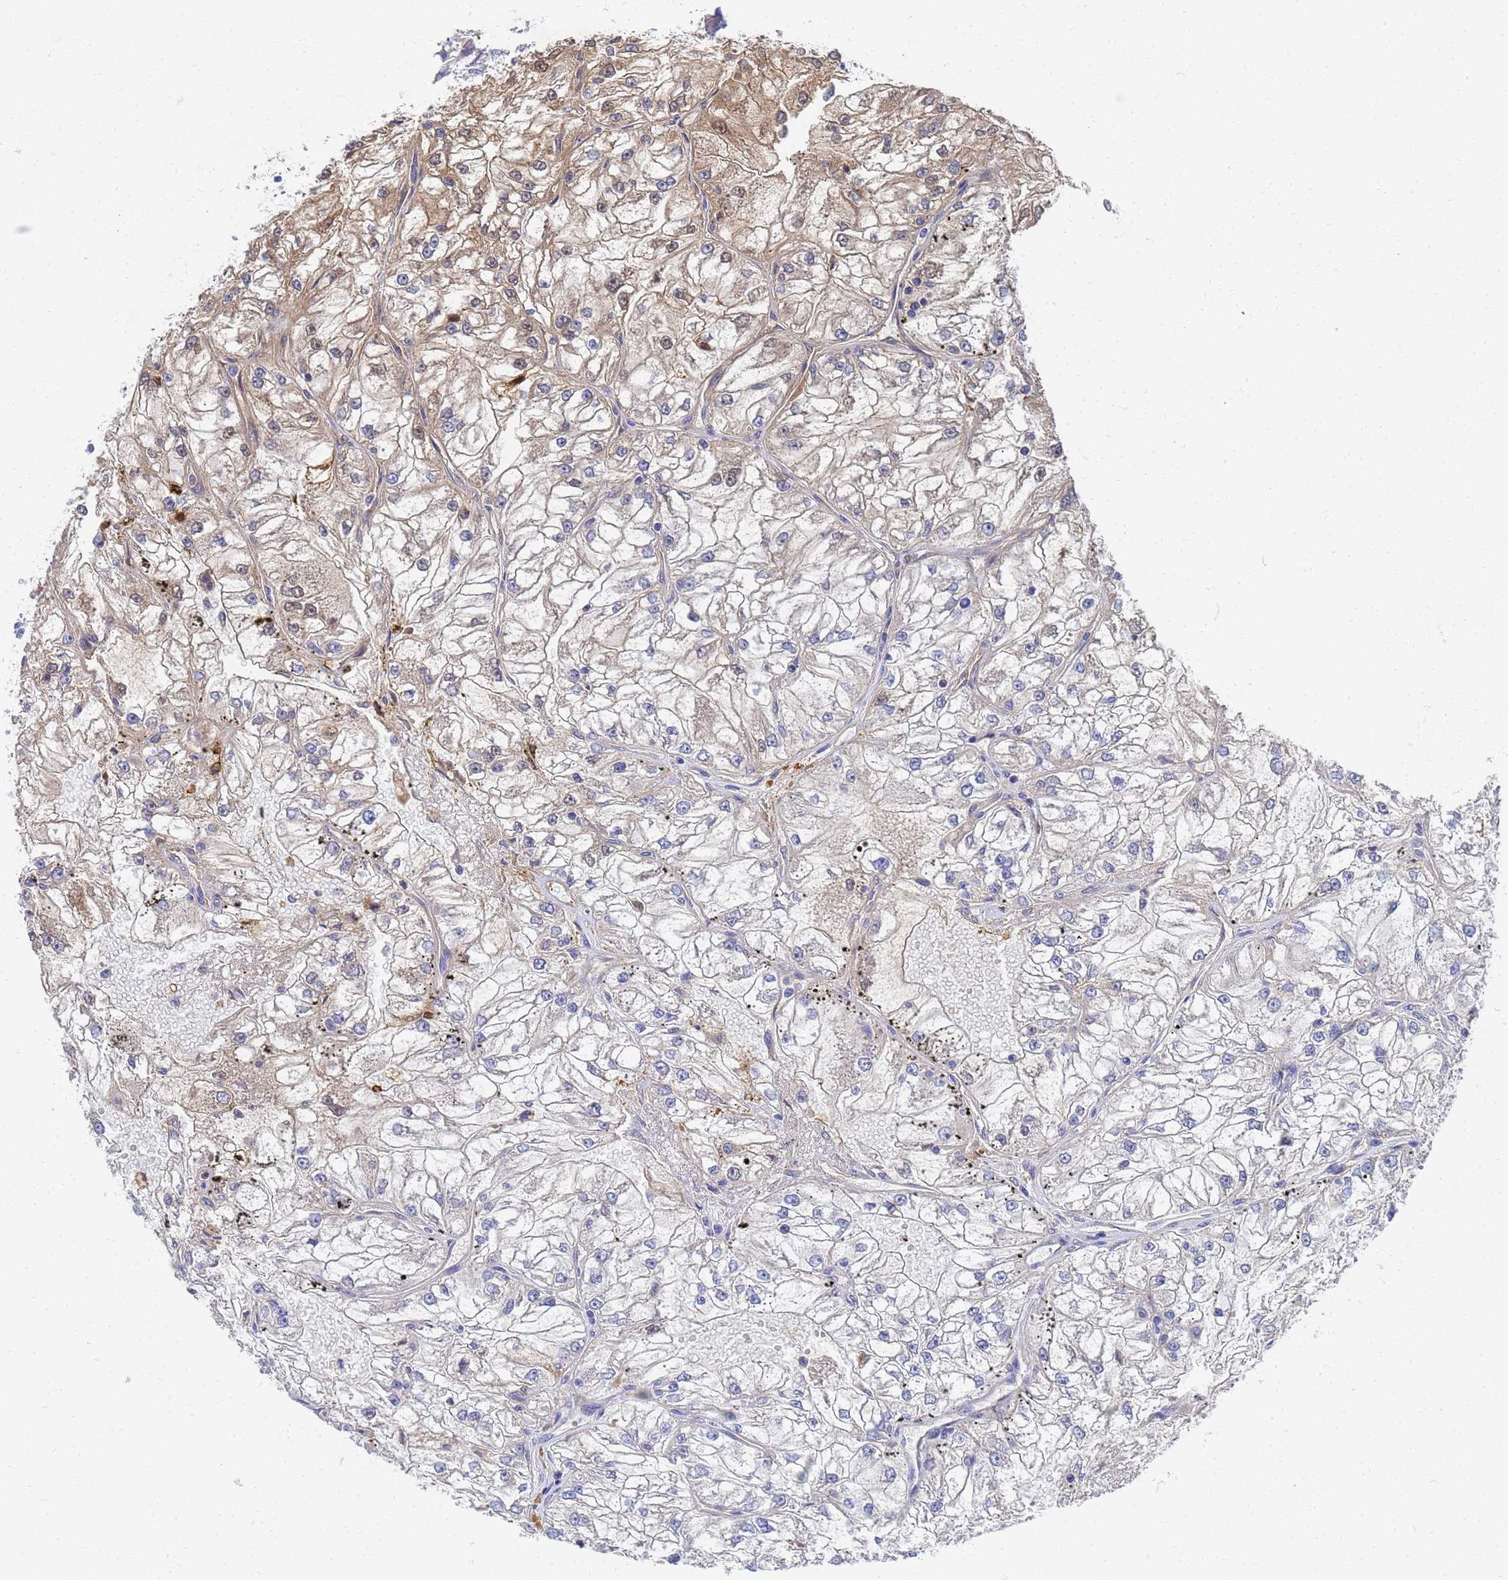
{"staining": {"intensity": "weak", "quantity": "<25%", "location": "cytoplasmic/membranous,nuclear"}, "tissue": "renal cancer", "cell_type": "Tumor cells", "image_type": "cancer", "snomed": [{"axis": "morphology", "description": "Adenocarcinoma, NOS"}, {"axis": "topography", "description": "Kidney"}], "caption": "An image of human renal cancer is negative for staining in tumor cells. (Immunohistochemistry (ihc), brightfield microscopy, high magnification).", "gene": "LBX2", "patient": {"sex": "female", "age": 72}}